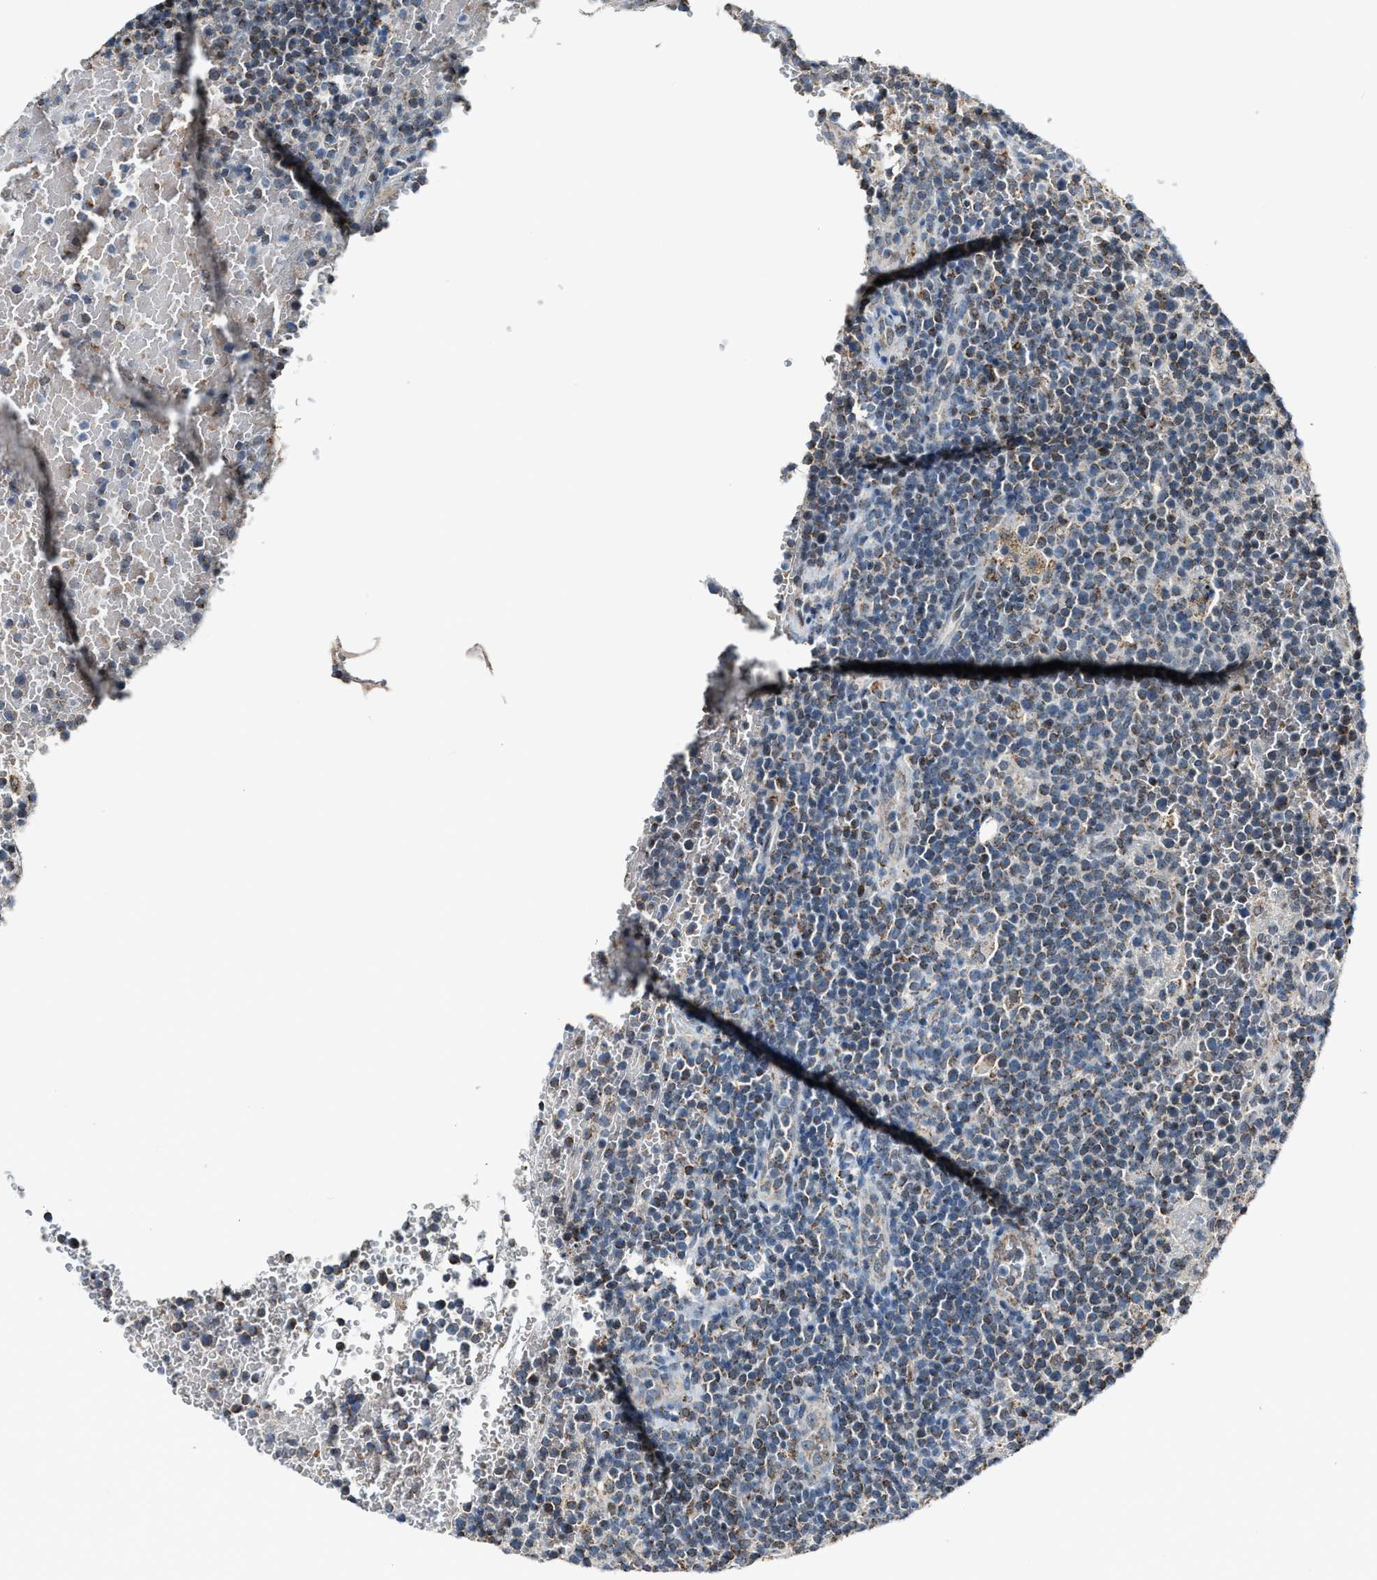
{"staining": {"intensity": "strong", "quantity": "25%-75%", "location": "cytoplasmic/membranous"}, "tissue": "lymphoma", "cell_type": "Tumor cells", "image_type": "cancer", "snomed": [{"axis": "morphology", "description": "Malignant lymphoma, non-Hodgkin's type, High grade"}, {"axis": "topography", "description": "Lymph node"}], "caption": "A micrograph of human high-grade malignant lymphoma, non-Hodgkin's type stained for a protein shows strong cytoplasmic/membranous brown staining in tumor cells. (Stains: DAB in brown, nuclei in blue, Microscopy: brightfield microscopy at high magnification).", "gene": "CHN2", "patient": {"sex": "male", "age": 61}}